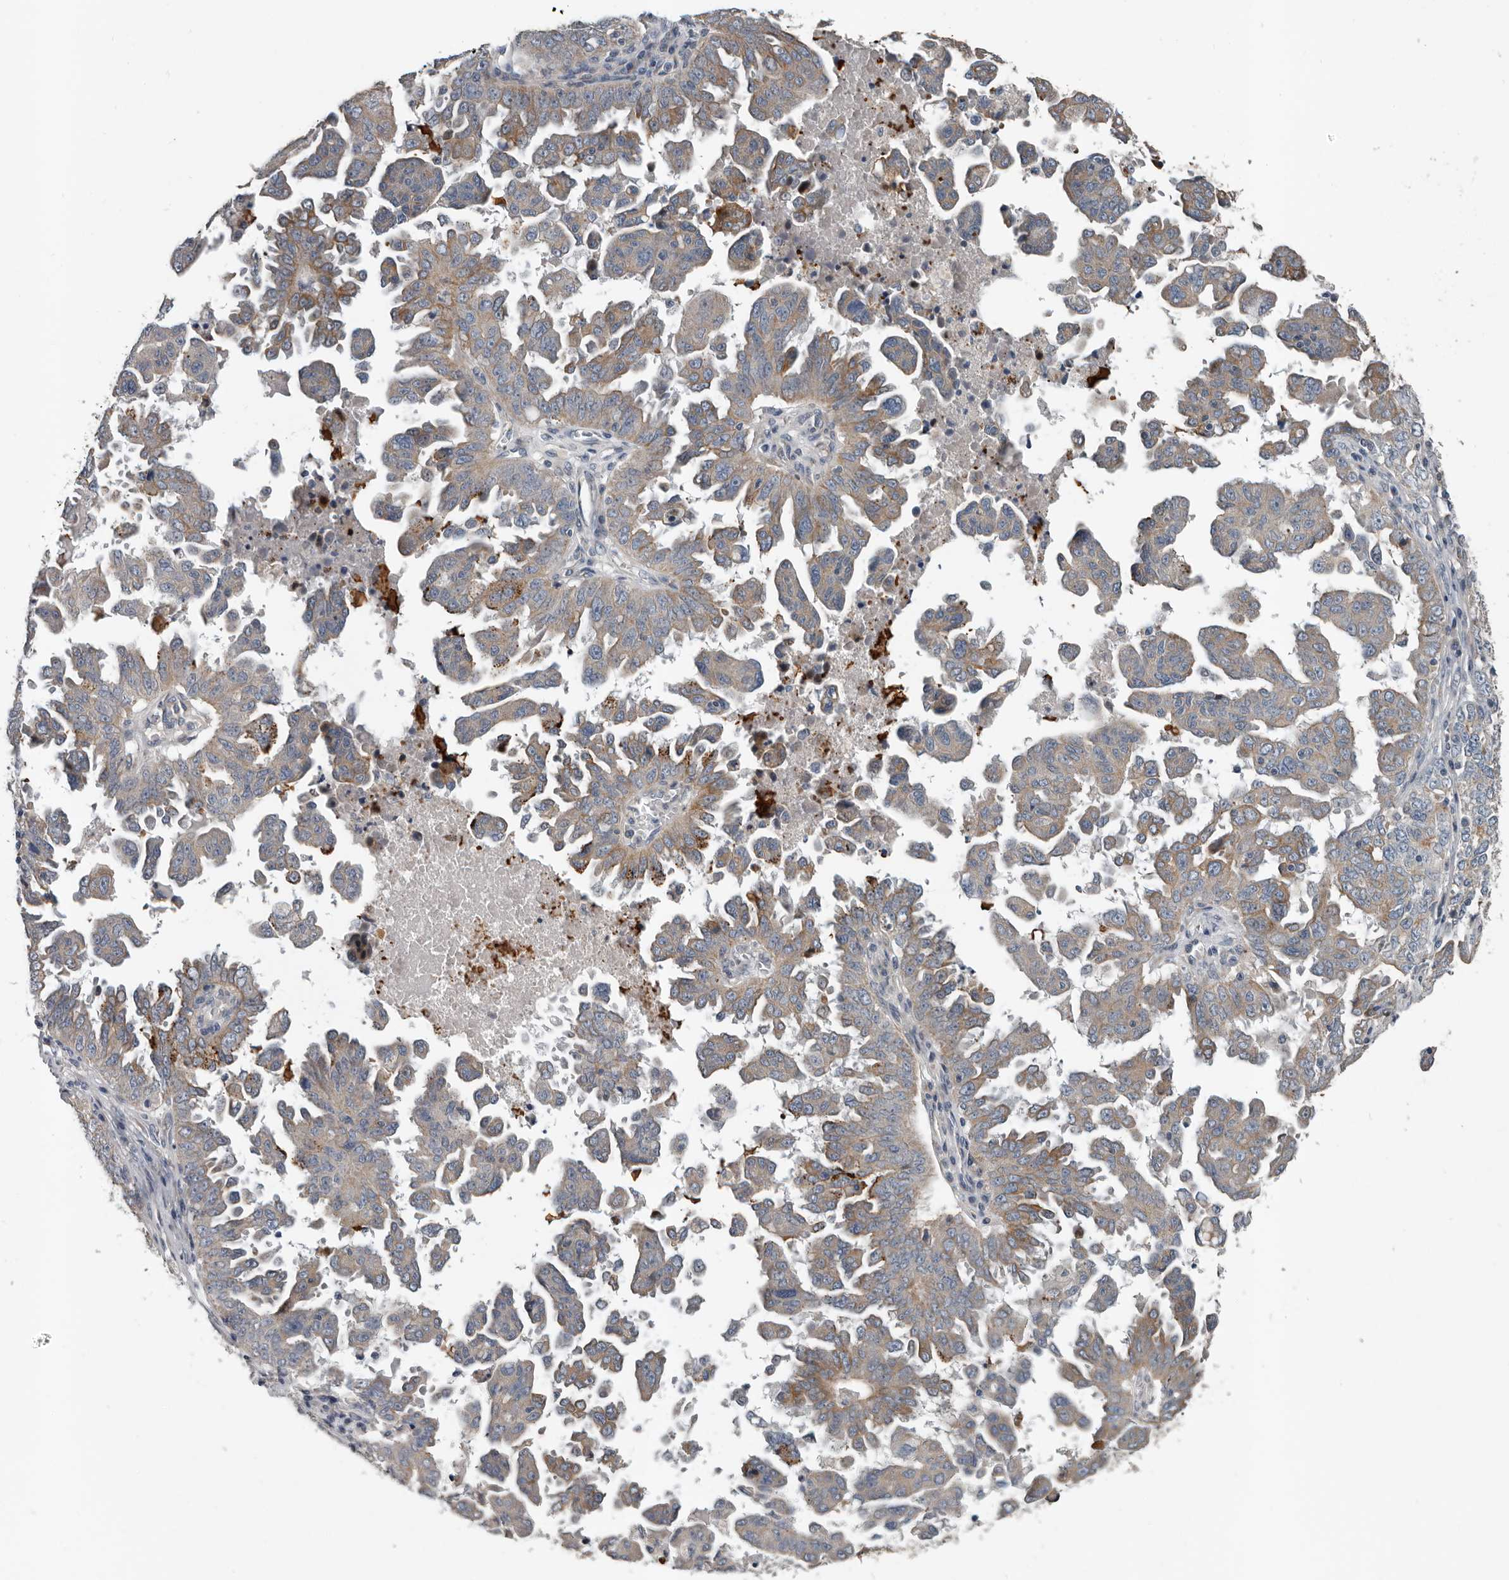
{"staining": {"intensity": "weak", "quantity": ">75%", "location": "cytoplasmic/membranous"}, "tissue": "ovarian cancer", "cell_type": "Tumor cells", "image_type": "cancer", "snomed": [{"axis": "morphology", "description": "Carcinoma, endometroid"}, {"axis": "topography", "description": "Ovary"}], "caption": "An image of endometroid carcinoma (ovarian) stained for a protein displays weak cytoplasmic/membranous brown staining in tumor cells. The staining is performed using DAB brown chromogen to label protein expression. The nuclei are counter-stained blue using hematoxylin.", "gene": "DPY19L4", "patient": {"sex": "female", "age": 62}}